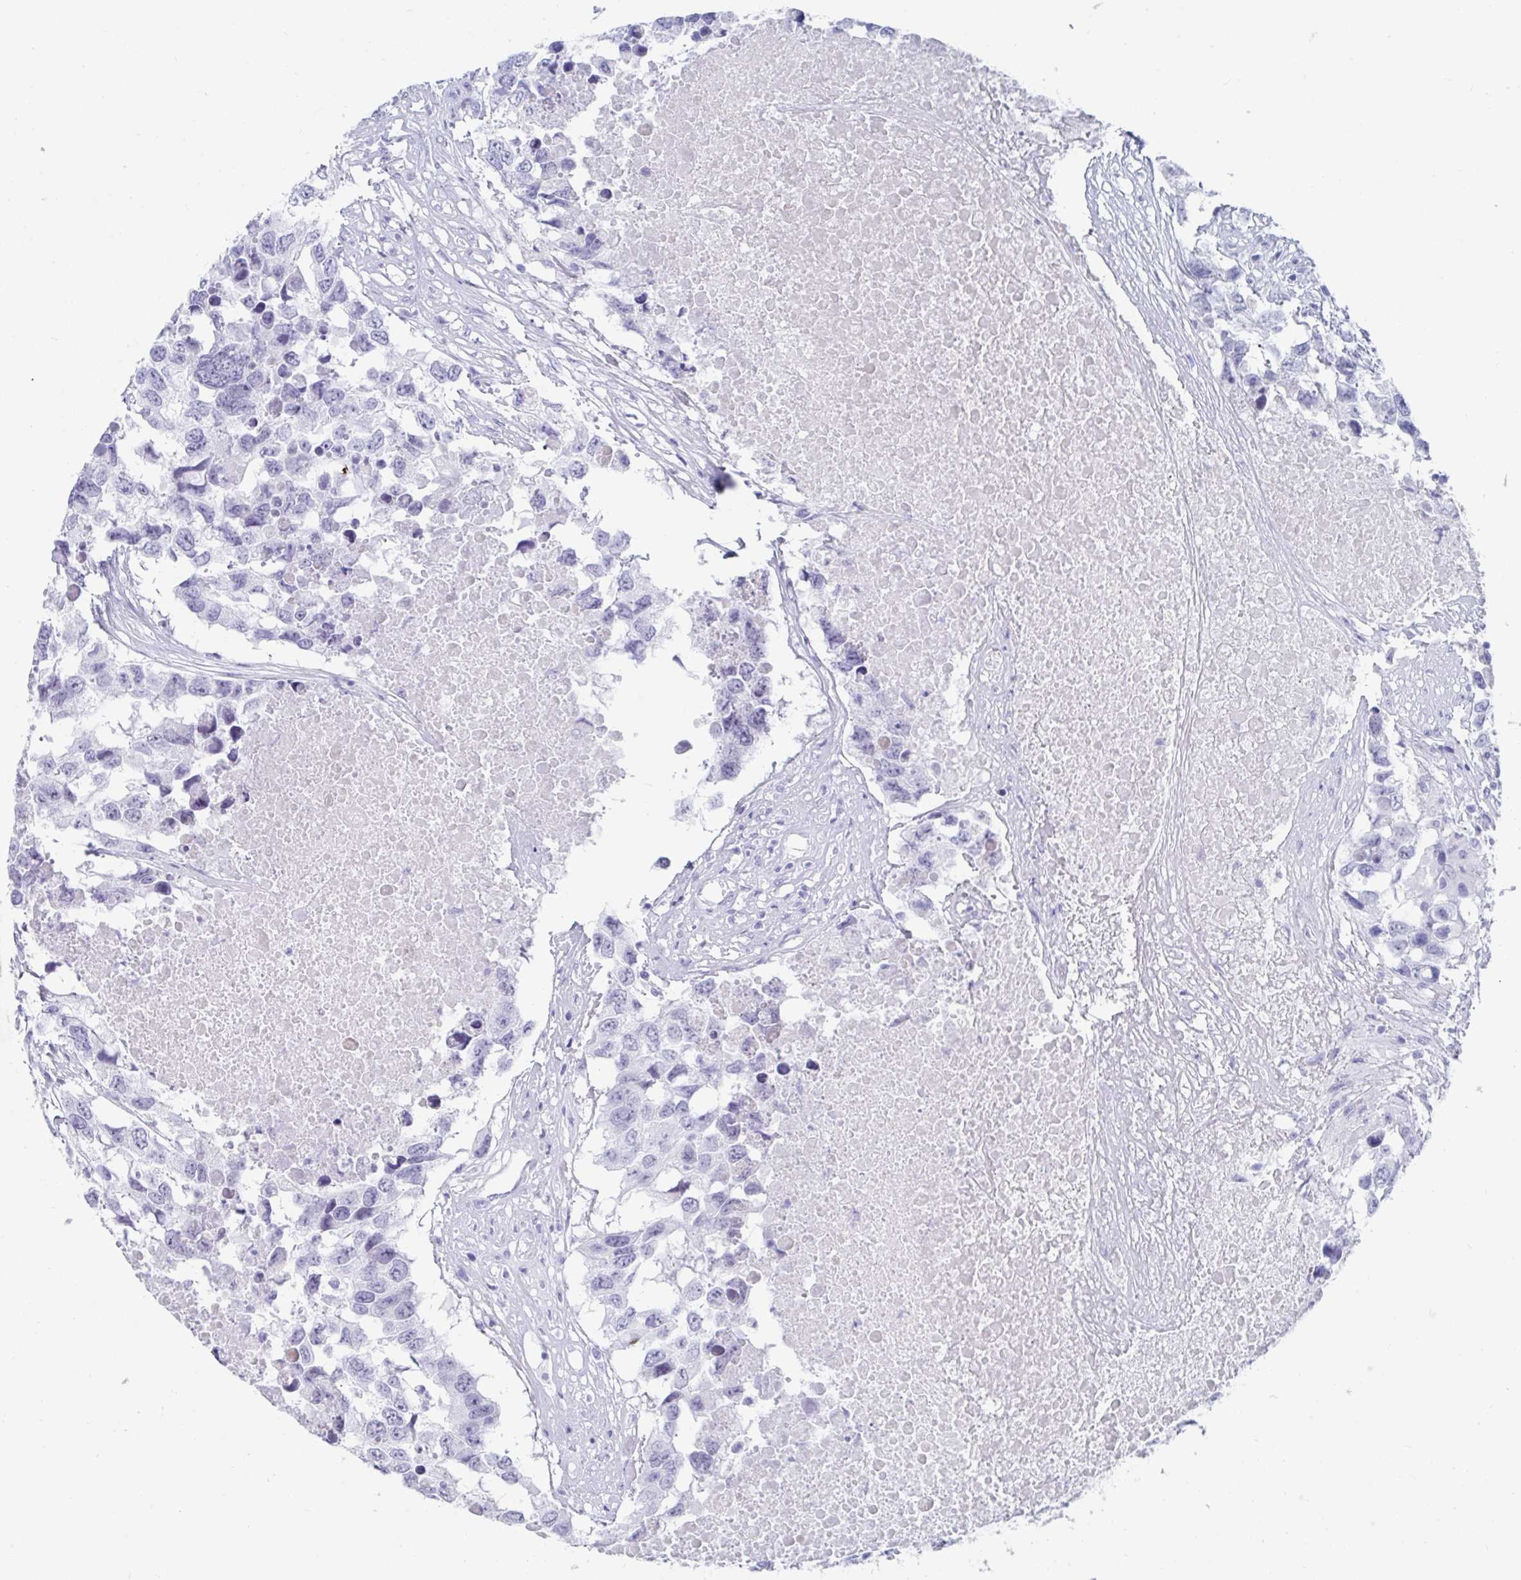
{"staining": {"intensity": "negative", "quantity": "none", "location": "none"}, "tissue": "testis cancer", "cell_type": "Tumor cells", "image_type": "cancer", "snomed": [{"axis": "morphology", "description": "Carcinoma, Embryonal, NOS"}, {"axis": "topography", "description": "Testis"}], "caption": "Human testis embryonal carcinoma stained for a protein using immunohistochemistry (IHC) shows no positivity in tumor cells.", "gene": "GKN2", "patient": {"sex": "male", "age": 83}}